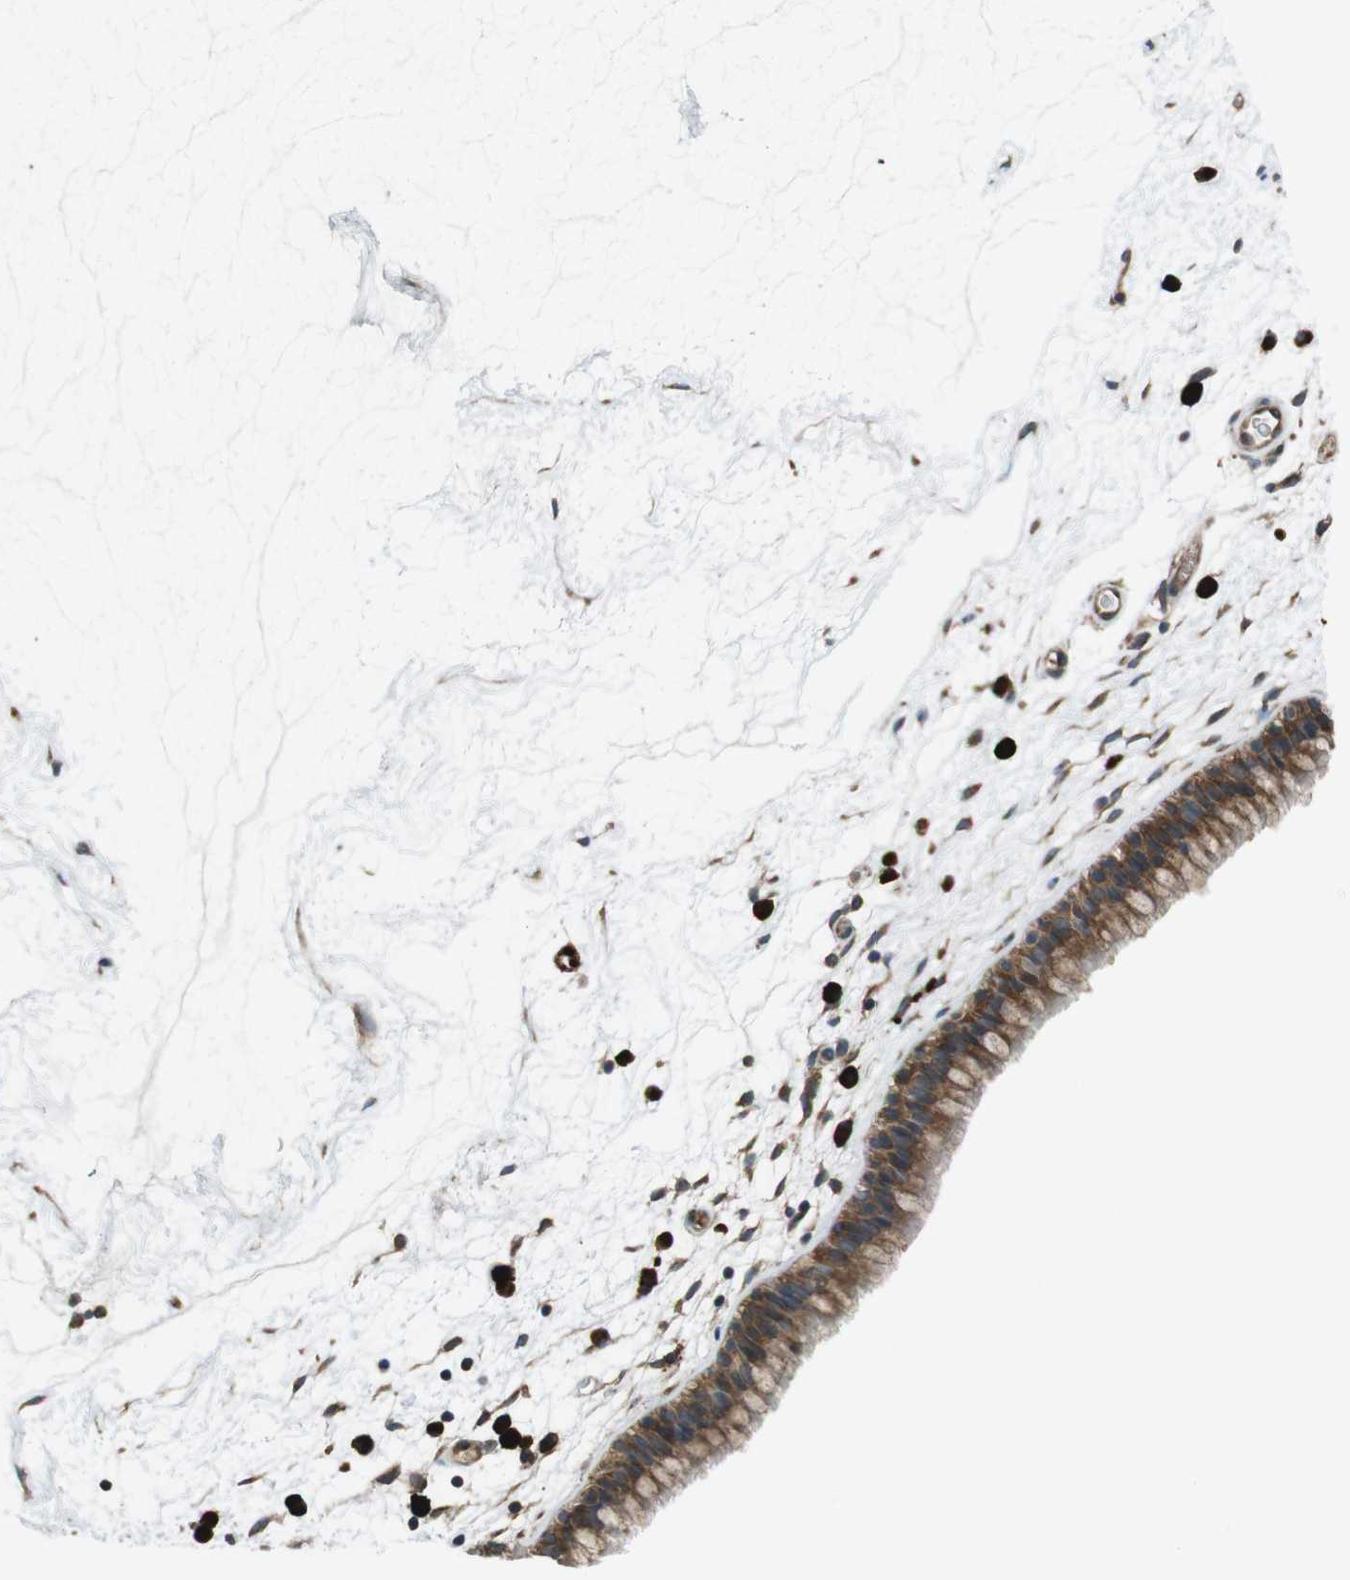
{"staining": {"intensity": "moderate", "quantity": ">75%", "location": "cytoplasmic/membranous"}, "tissue": "nasopharynx", "cell_type": "Respiratory epithelial cells", "image_type": "normal", "snomed": [{"axis": "morphology", "description": "Normal tissue, NOS"}, {"axis": "morphology", "description": "Inflammation, NOS"}, {"axis": "topography", "description": "Nasopharynx"}], "caption": "DAB immunohistochemical staining of unremarkable nasopharynx reveals moderate cytoplasmic/membranous protein staining in about >75% of respiratory epithelial cells.", "gene": "SSR3", "patient": {"sex": "male", "age": 48}}